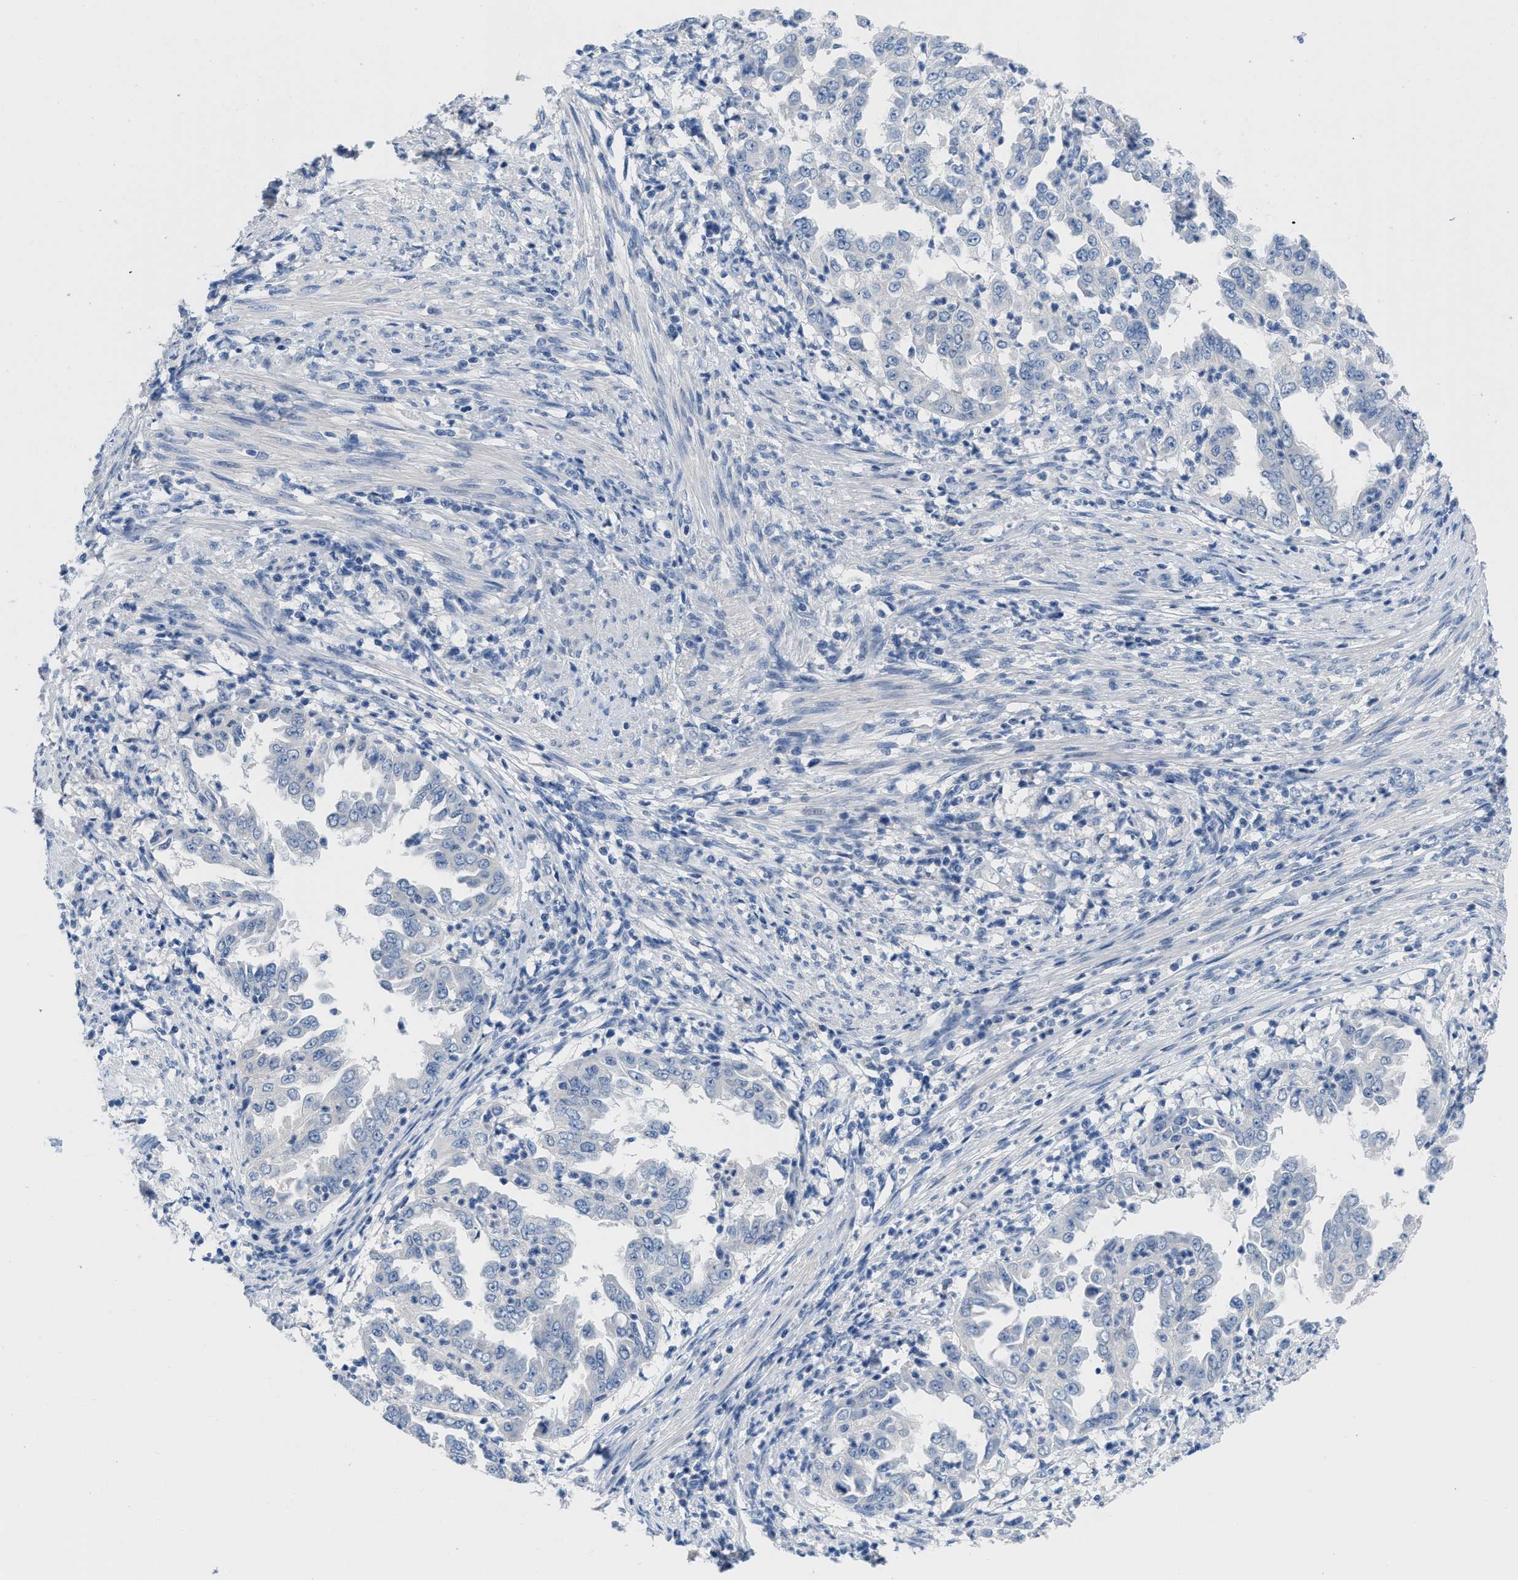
{"staining": {"intensity": "negative", "quantity": "none", "location": "none"}, "tissue": "endometrial cancer", "cell_type": "Tumor cells", "image_type": "cancer", "snomed": [{"axis": "morphology", "description": "Adenocarcinoma, NOS"}, {"axis": "topography", "description": "Endometrium"}], "caption": "The immunohistochemistry histopathology image has no significant positivity in tumor cells of endometrial adenocarcinoma tissue.", "gene": "PYY", "patient": {"sex": "female", "age": 85}}